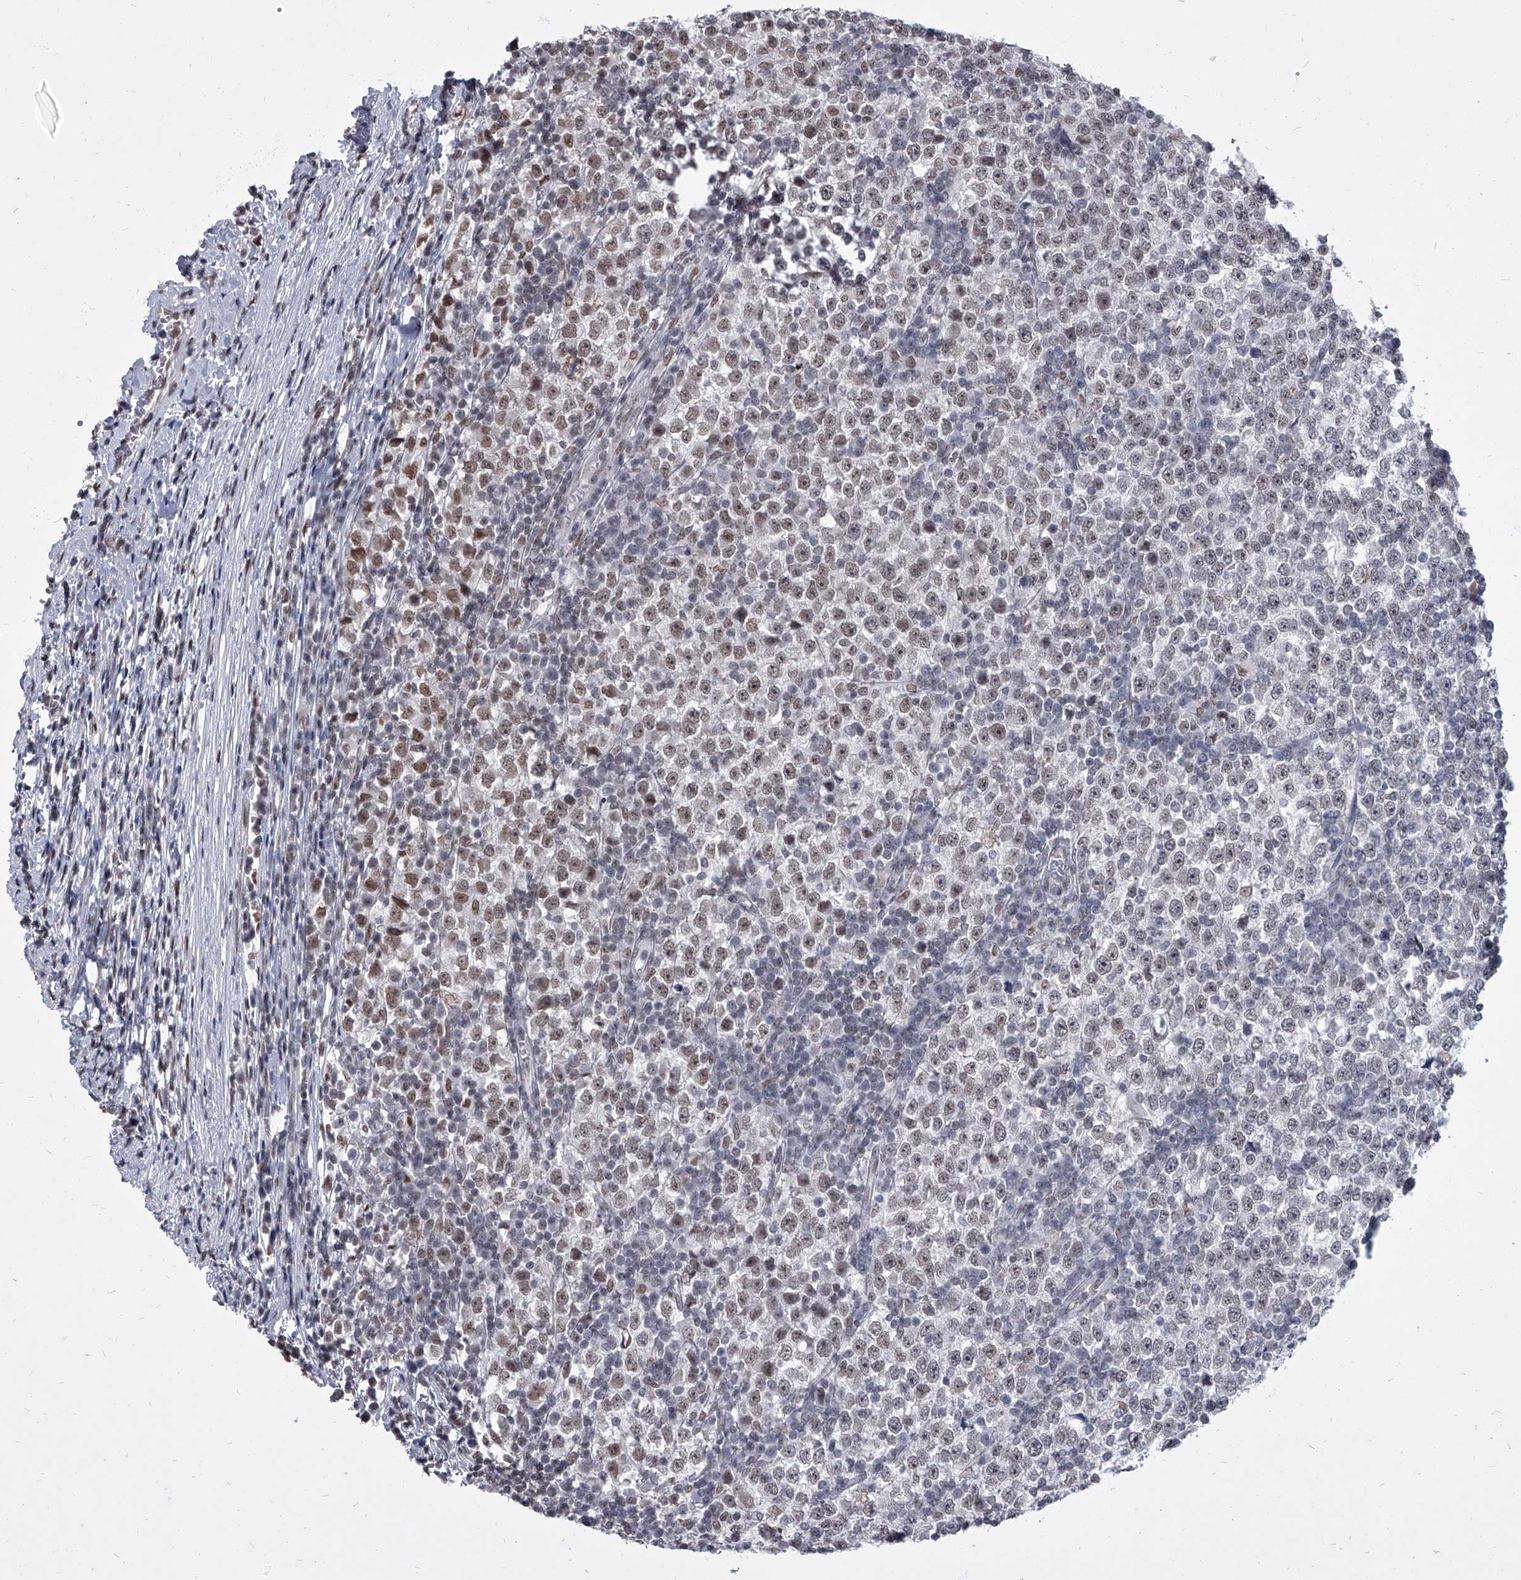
{"staining": {"intensity": "moderate", "quantity": "<25%", "location": "nuclear"}, "tissue": "testis cancer", "cell_type": "Tumor cells", "image_type": "cancer", "snomed": [{"axis": "morphology", "description": "Seminoma, NOS"}, {"axis": "topography", "description": "Testis"}], "caption": "Human testis seminoma stained with a brown dye displays moderate nuclear positive positivity in about <25% of tumor cells.", "gene": "PPIL4", "patient": {"sex": "male", "age": 65}}